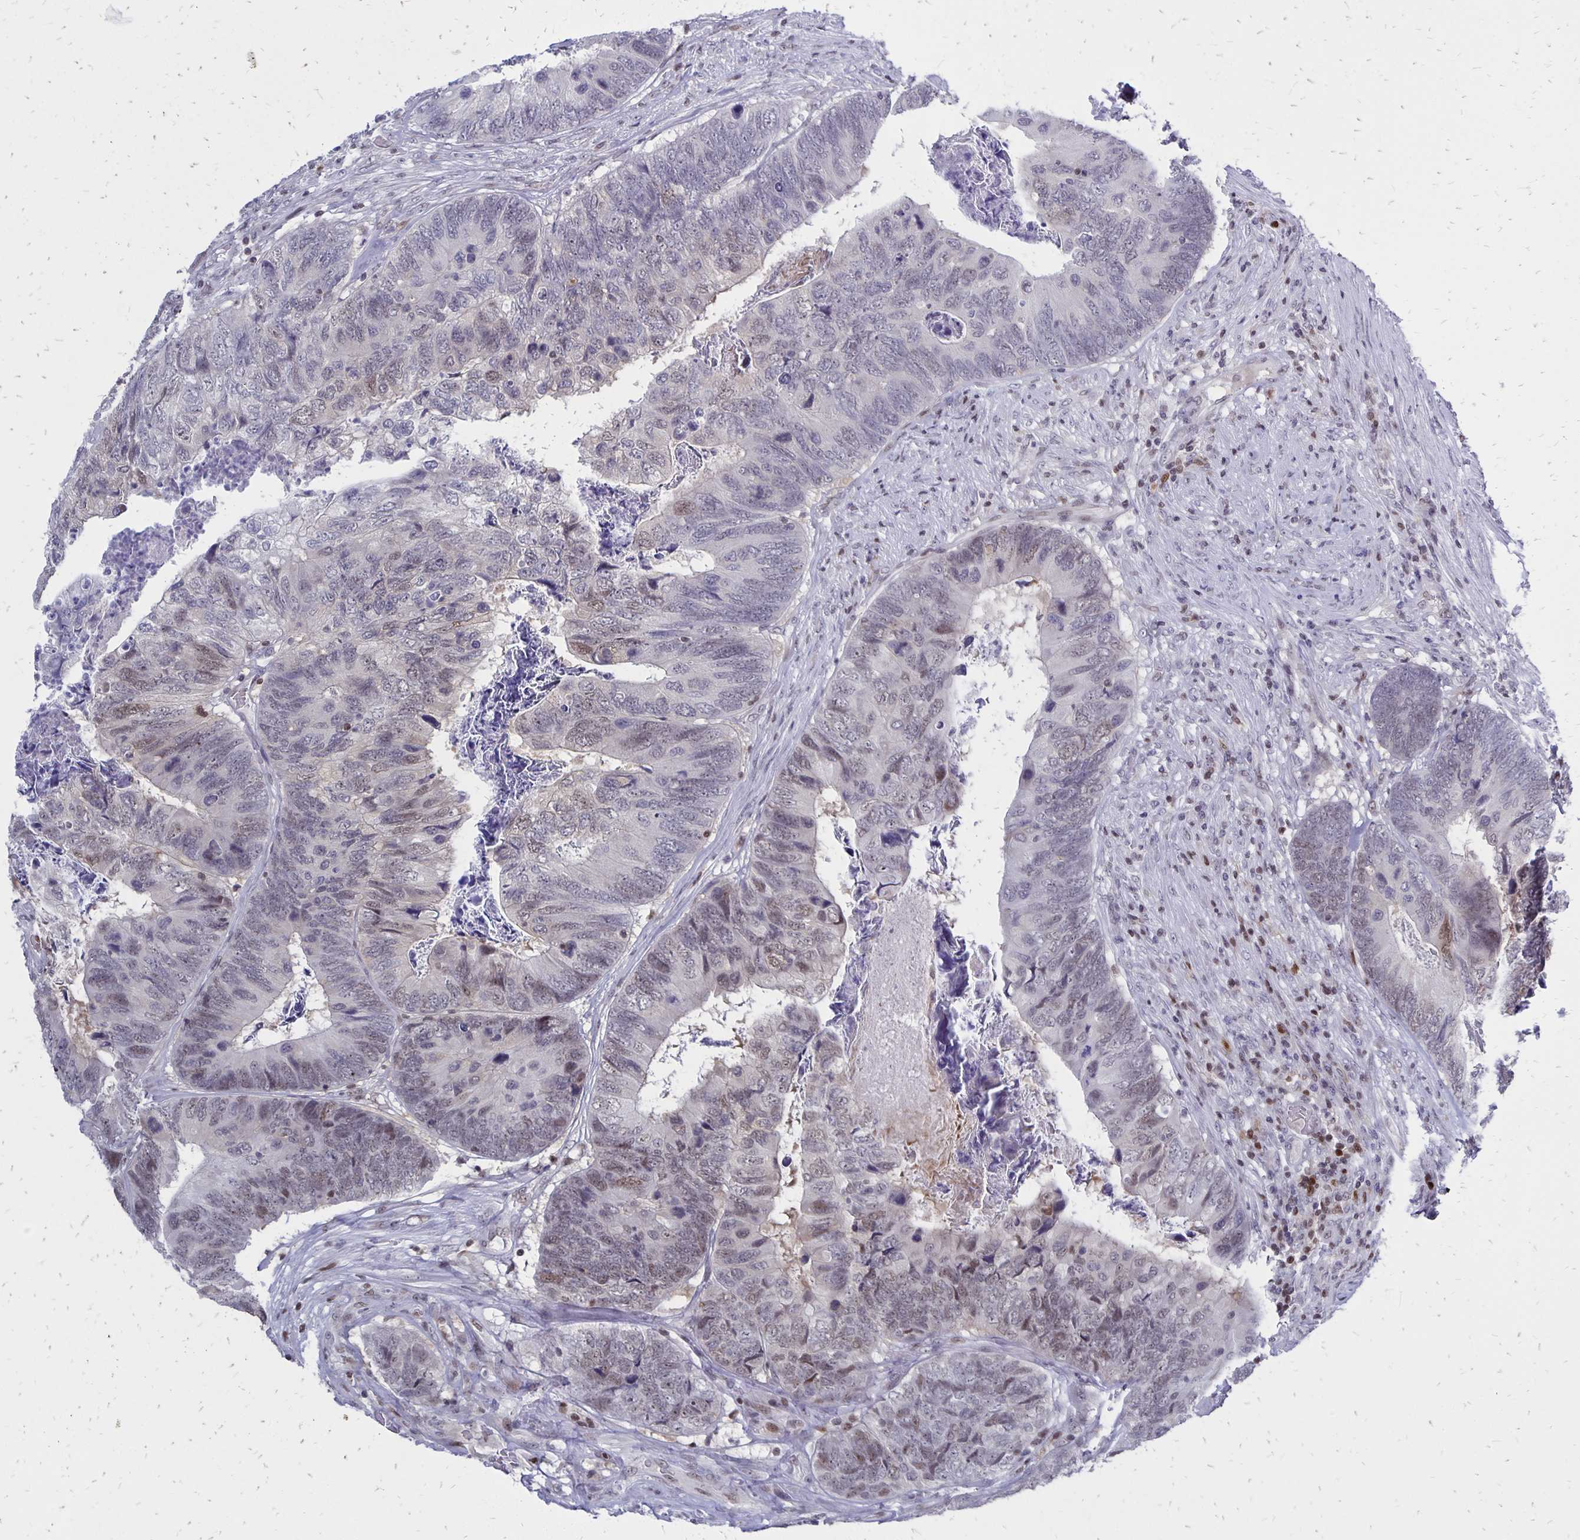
{"staining": {"intensity": "weak", "quantity": "<25%", "location": "nuclear"}, "tissue": "colorectal cancer", "cell_type": "Tumor cells", "image_type": "cancer", "snomed": [{"axis": "morphology", "description": "Adenocarcinoma, NOS"}, {"axis": "topography", "description": "Colon"}], "caption": "This micrograph is of adenocarcinoma (colorectal) stained with IHC to label a protein in brown with the nuclei are counter-stained blue. There is no positivity in tumor cells.", "gene": "DCK", "patient": {"sex": "female", "age": 67}}